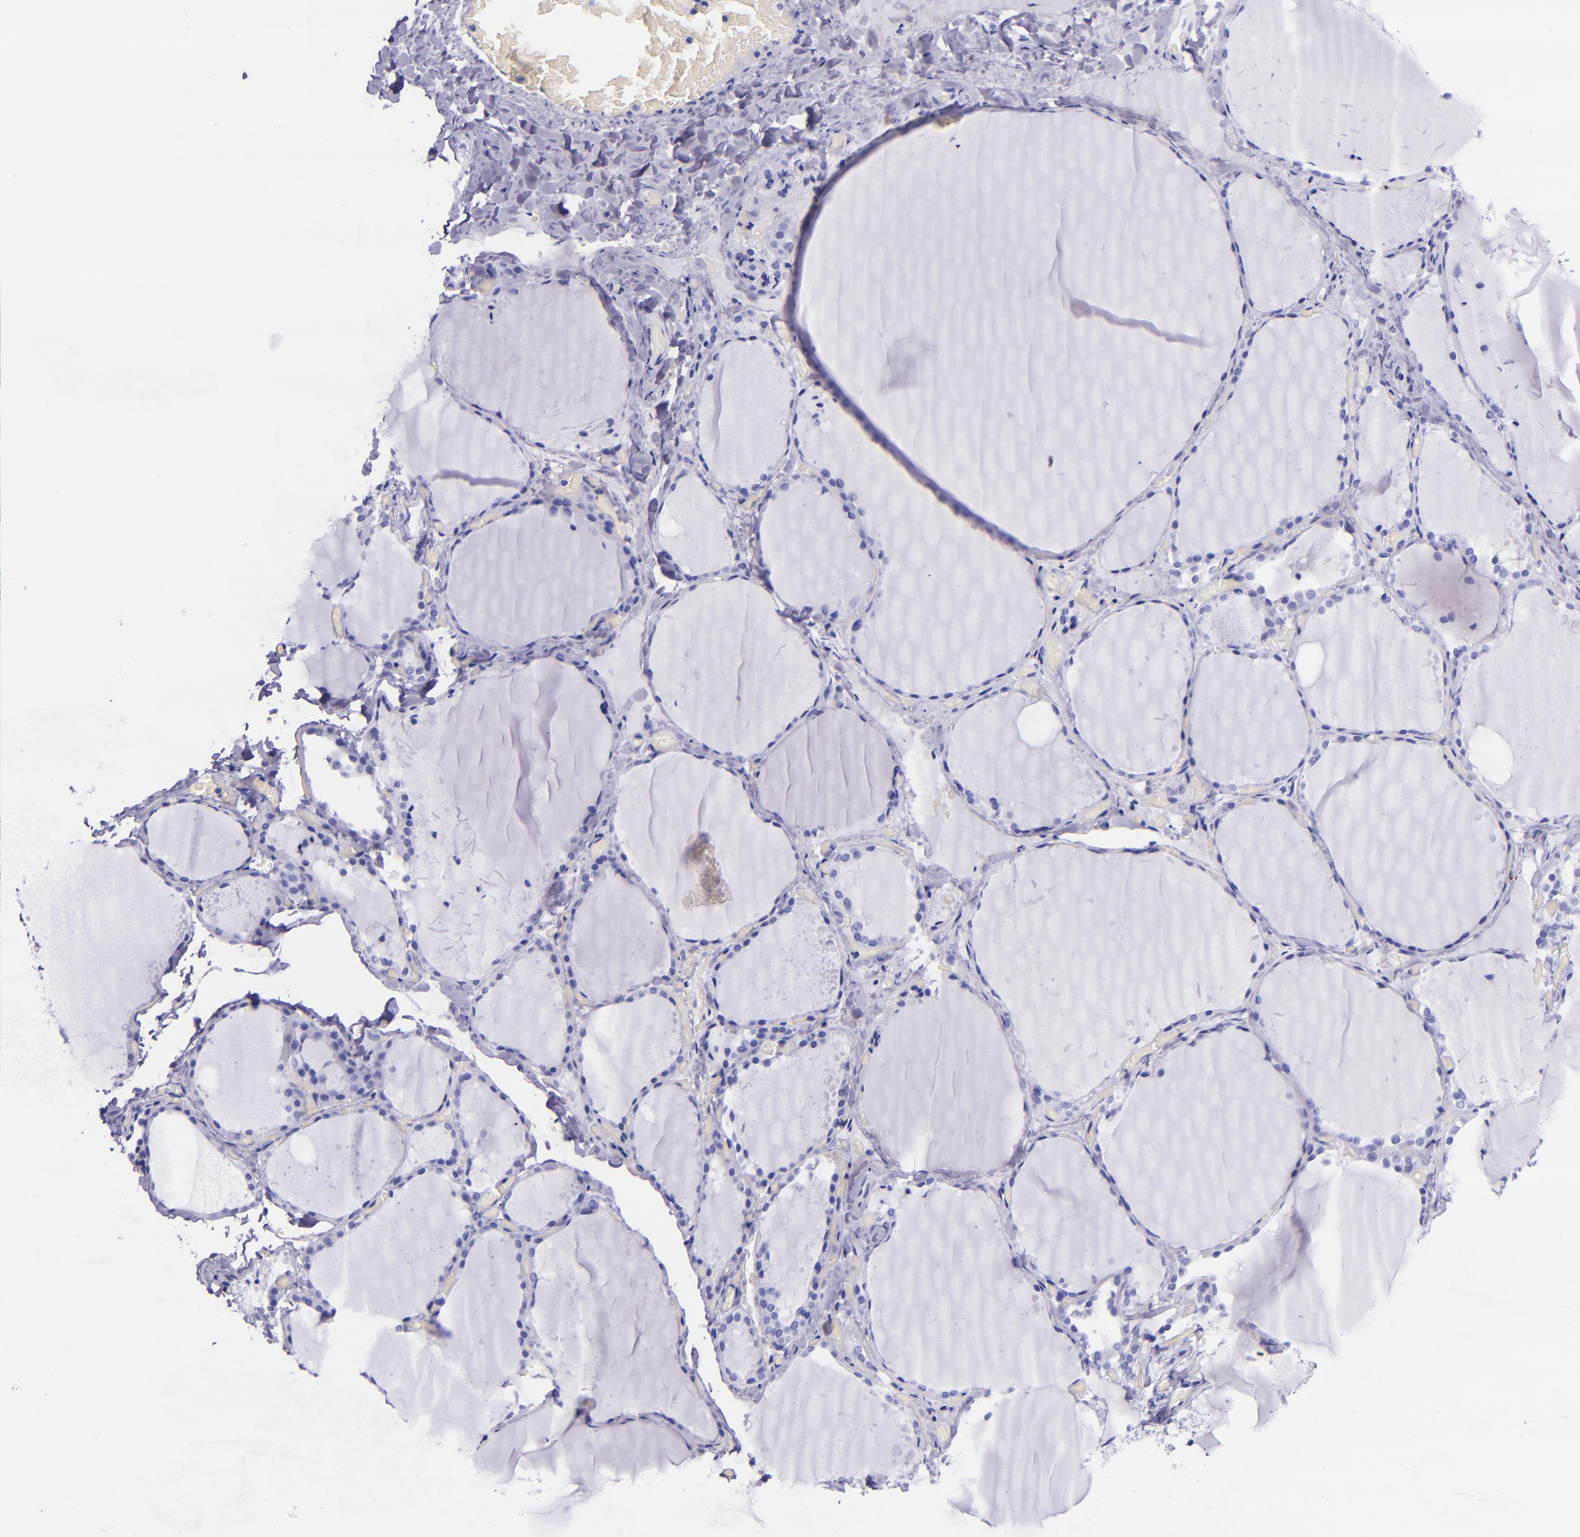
{"staining": {"intensity": "negative", "quantity": "none", "location": "none"}, "tissue": "thyroid gland", "cell_type": "Glandular cells", "image_type": "normal", "snomed": [{"axis": "morphology", "description": "Normal tissue, NOS"}, {"axis": "topography", "description": "Thyroid gland"}], "caption": "Glandular cells show no significant protein positivity in normal thyroid gland. (Brightfield microscopy of DAB (3,3'-diaminobenzidine) immunohistochemistry at high magnification).", "gene": "MBP", "patient": {"sex": "female", "age": 22}}